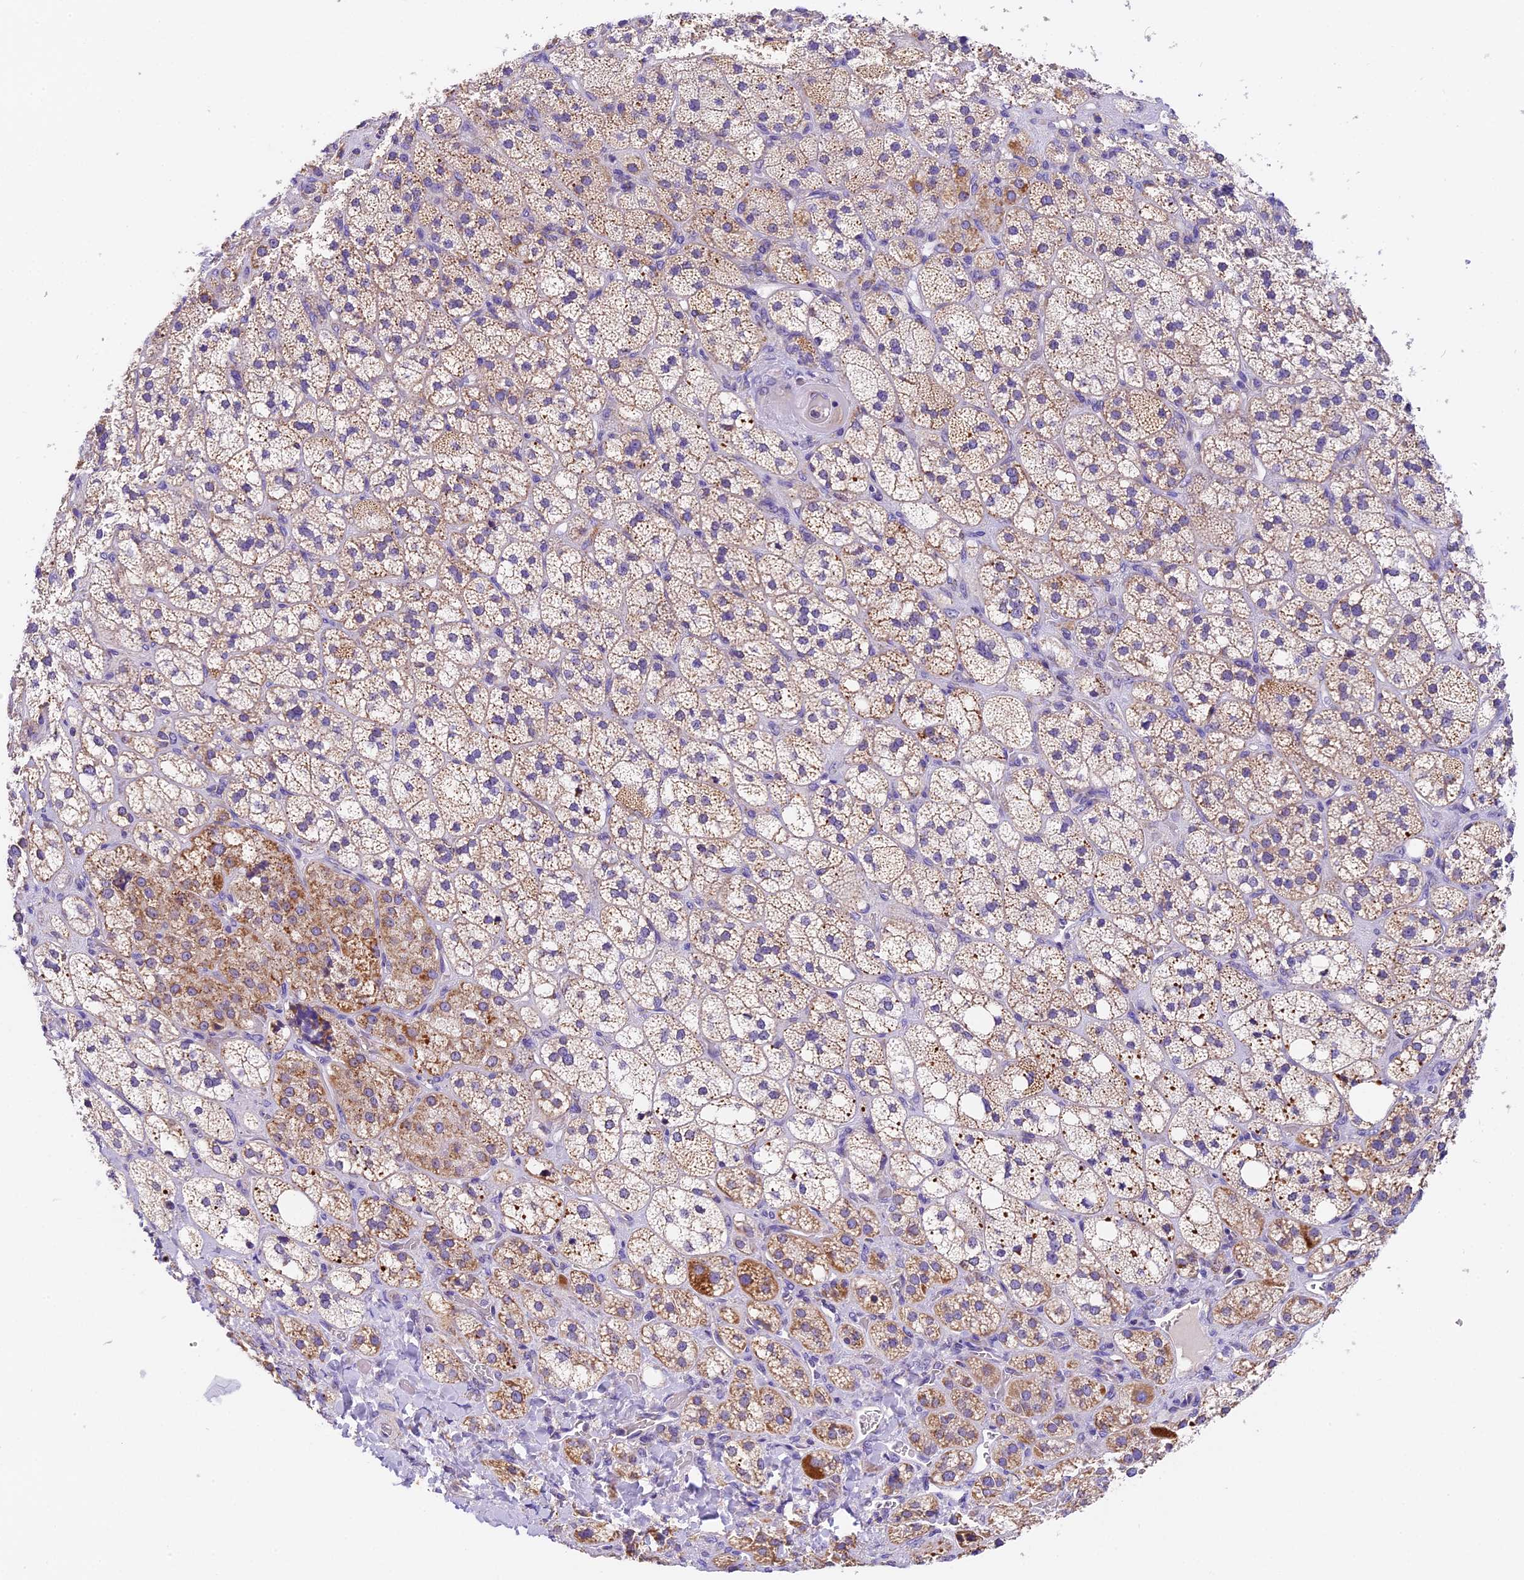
{"staining": {"intensity": "moderate", "quantity": "<25%", "location": "cytoplasmic/membranous"}, "tissue": "adrenal gland", "cell_type": "Glandular cells", "image_type": "normal", "snomed": [{"axis": "morphology", "description": "Normal tissue, NOS"}, {"axis": "topography", "description": "Adrenal gland"}], "caption": "Immunohistochemistry (IHC) of normal adrenal gland reveals low levels of moderate cytoplasmic/membranous staining in approximately <25% of glandular cells. The staining was performed using DAB (3,3'-diaminobenzidine), with brown indicating positive protein expression. Nuclei are stained blue with hematoxylin.", "gene": "MGME1", "patient": {"sex": "male", "age": 61}}